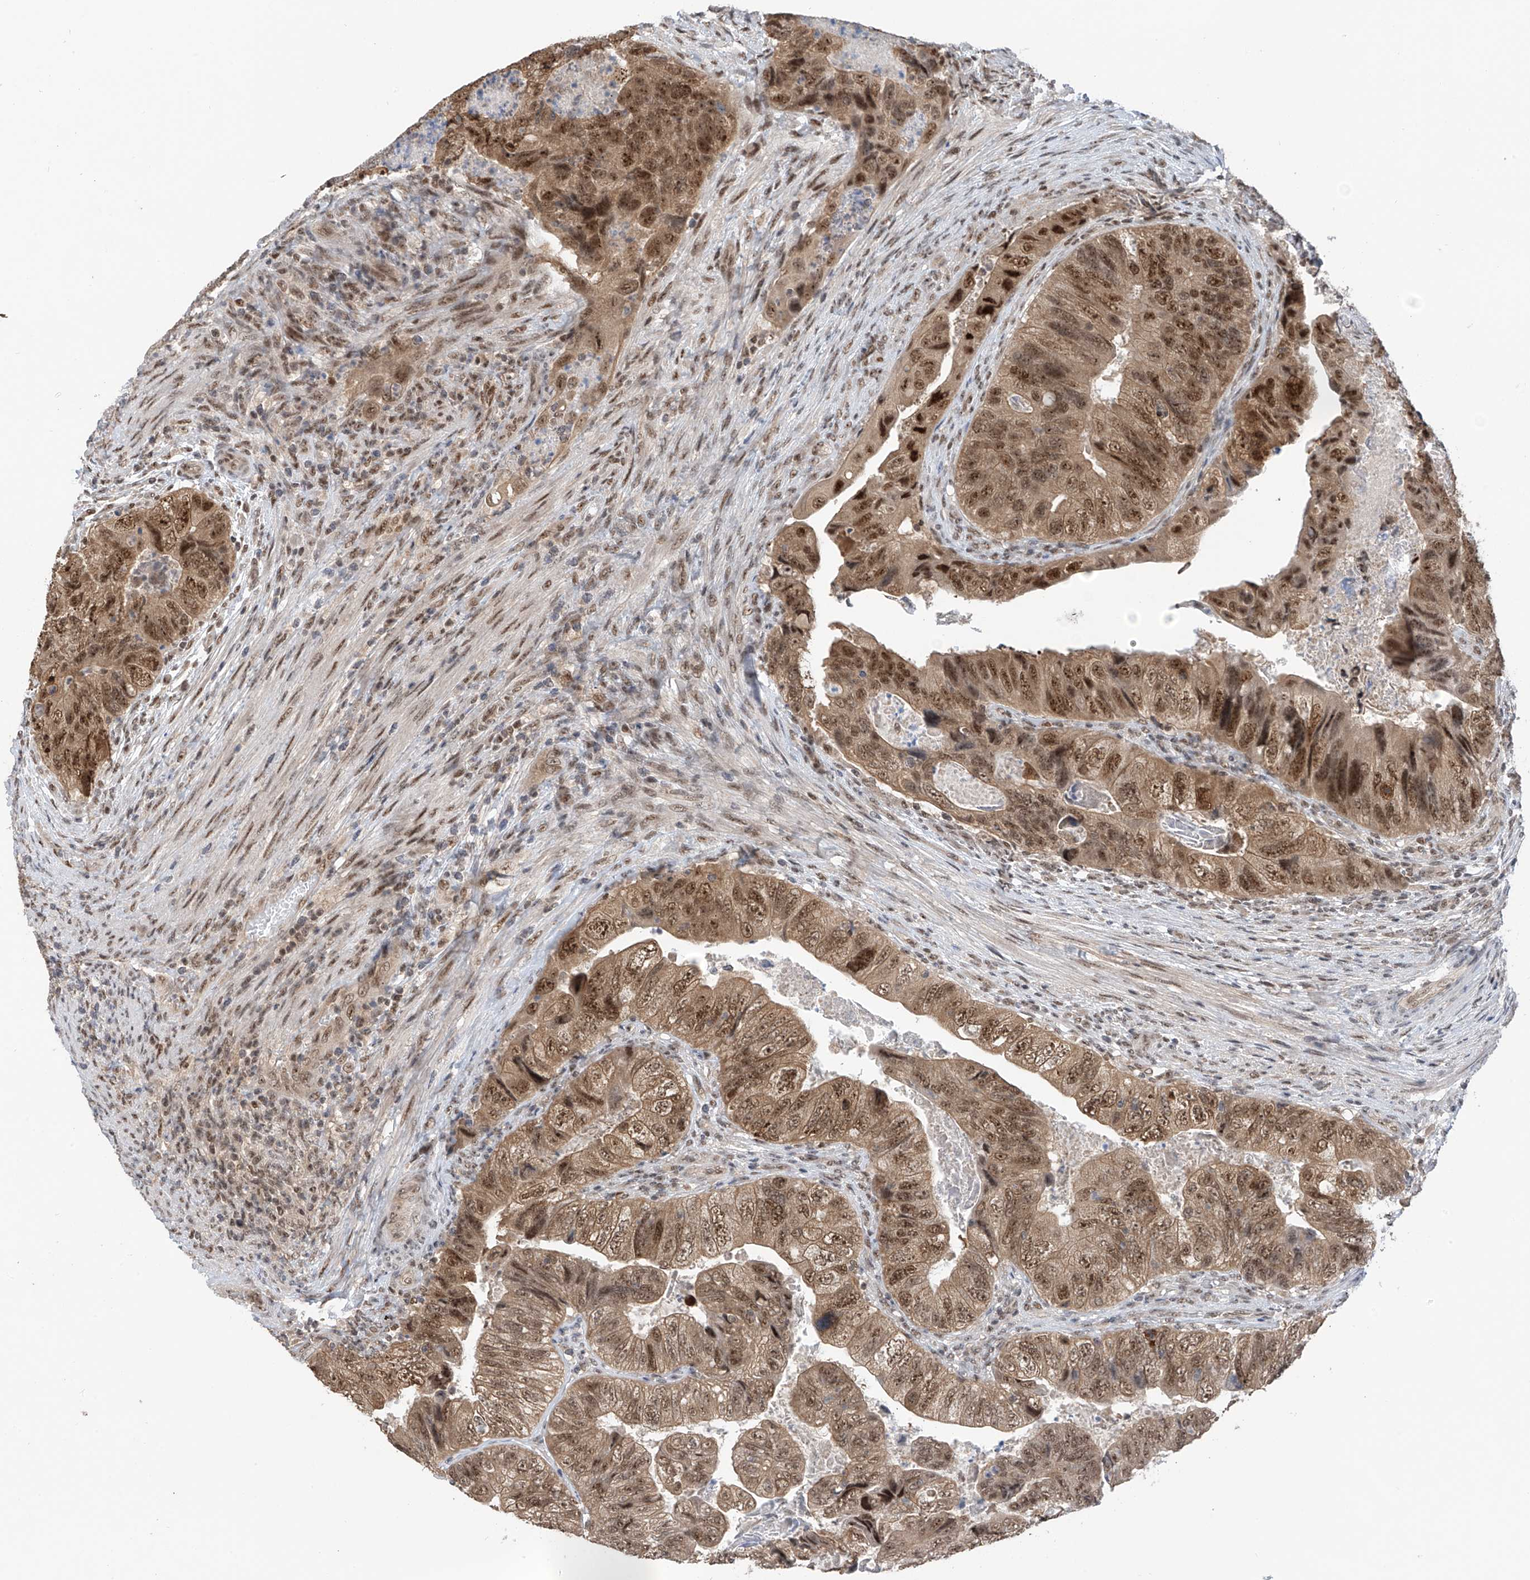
{"staining": {"intensity": "moderate", "quantity": ">75%", "location": "cytoplasmic/membranous,nuclear"}, "tissue": "colorectal cancer", "cell_type": "Tumor cells", "image_type": "cancer", "snomed": [{"axis": "morphology", "description": "Adenocarcinoma, NOS"}, {"axis": "topography", "description": "Rectum"}], "caption": "Moderate cytoplasmic/membranous and nuclear protein positivity is seen in about >75% of tumor cells in adenocarcinoma (colorectal).", "gene": "RPAIN", "patient": {"sex": "male", "age": 63}}